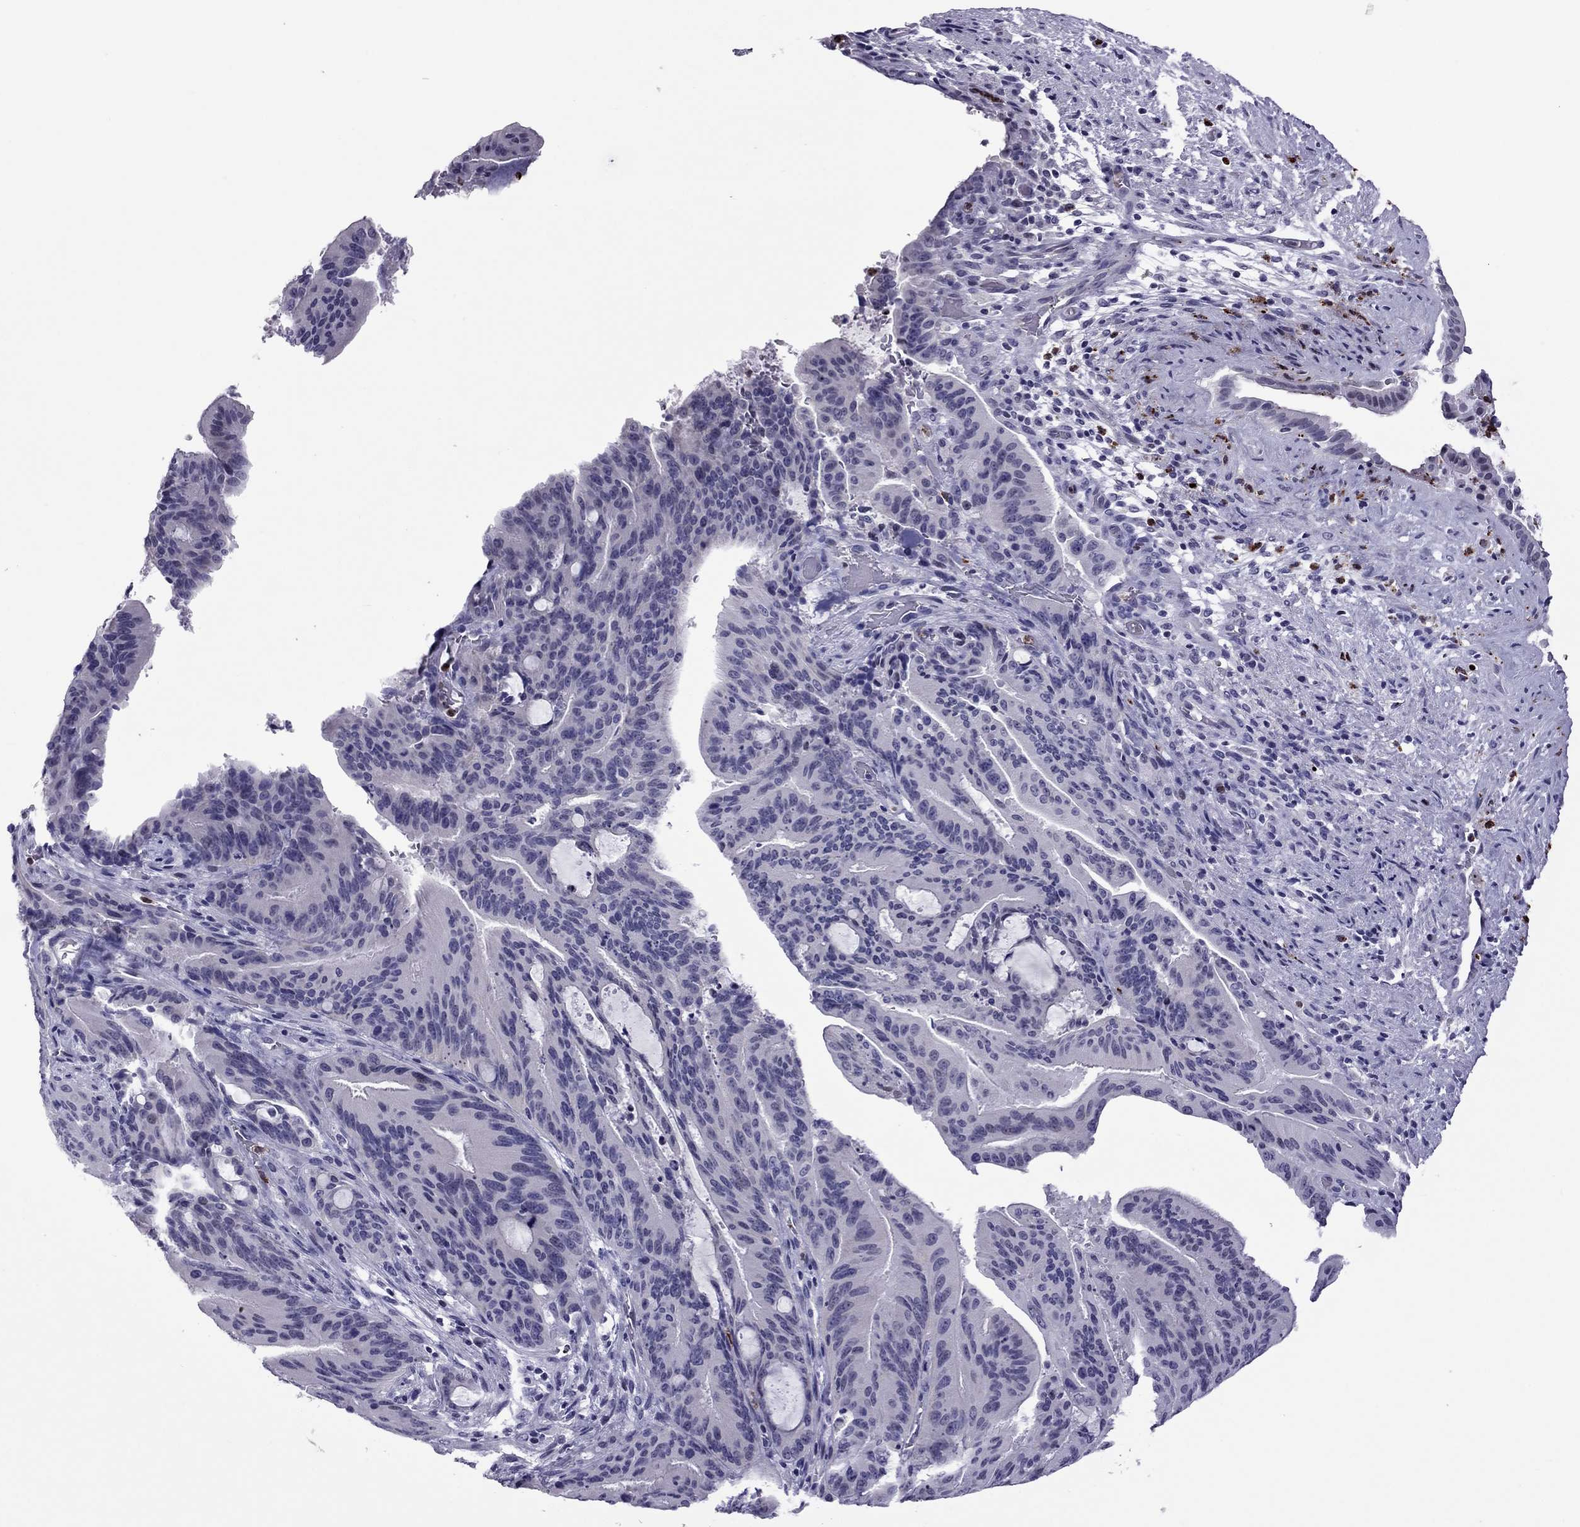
{"staining": {"intensity": "negative", "quantity": "none", "location": "none"}, "tissue": "liver cancer", "cell_type": "Tumor cells", "image_type": "cancer", "snomed": [{"axis": "morphology", "description": "Cholangiocarcinoma"}, {"axis": "topography", "description": "Liver"}], "caption": "This is a histopathology image of immunohistochemistry (IHC) staining of liver cancer (cholangiocarcinoma), which shows no positivity in tumor cells. (Brightfield microscopy of DAB immunohistochemistry at high magnification).", "gene": "CCL27", "patient": {"sex": "female", "age": 73}}